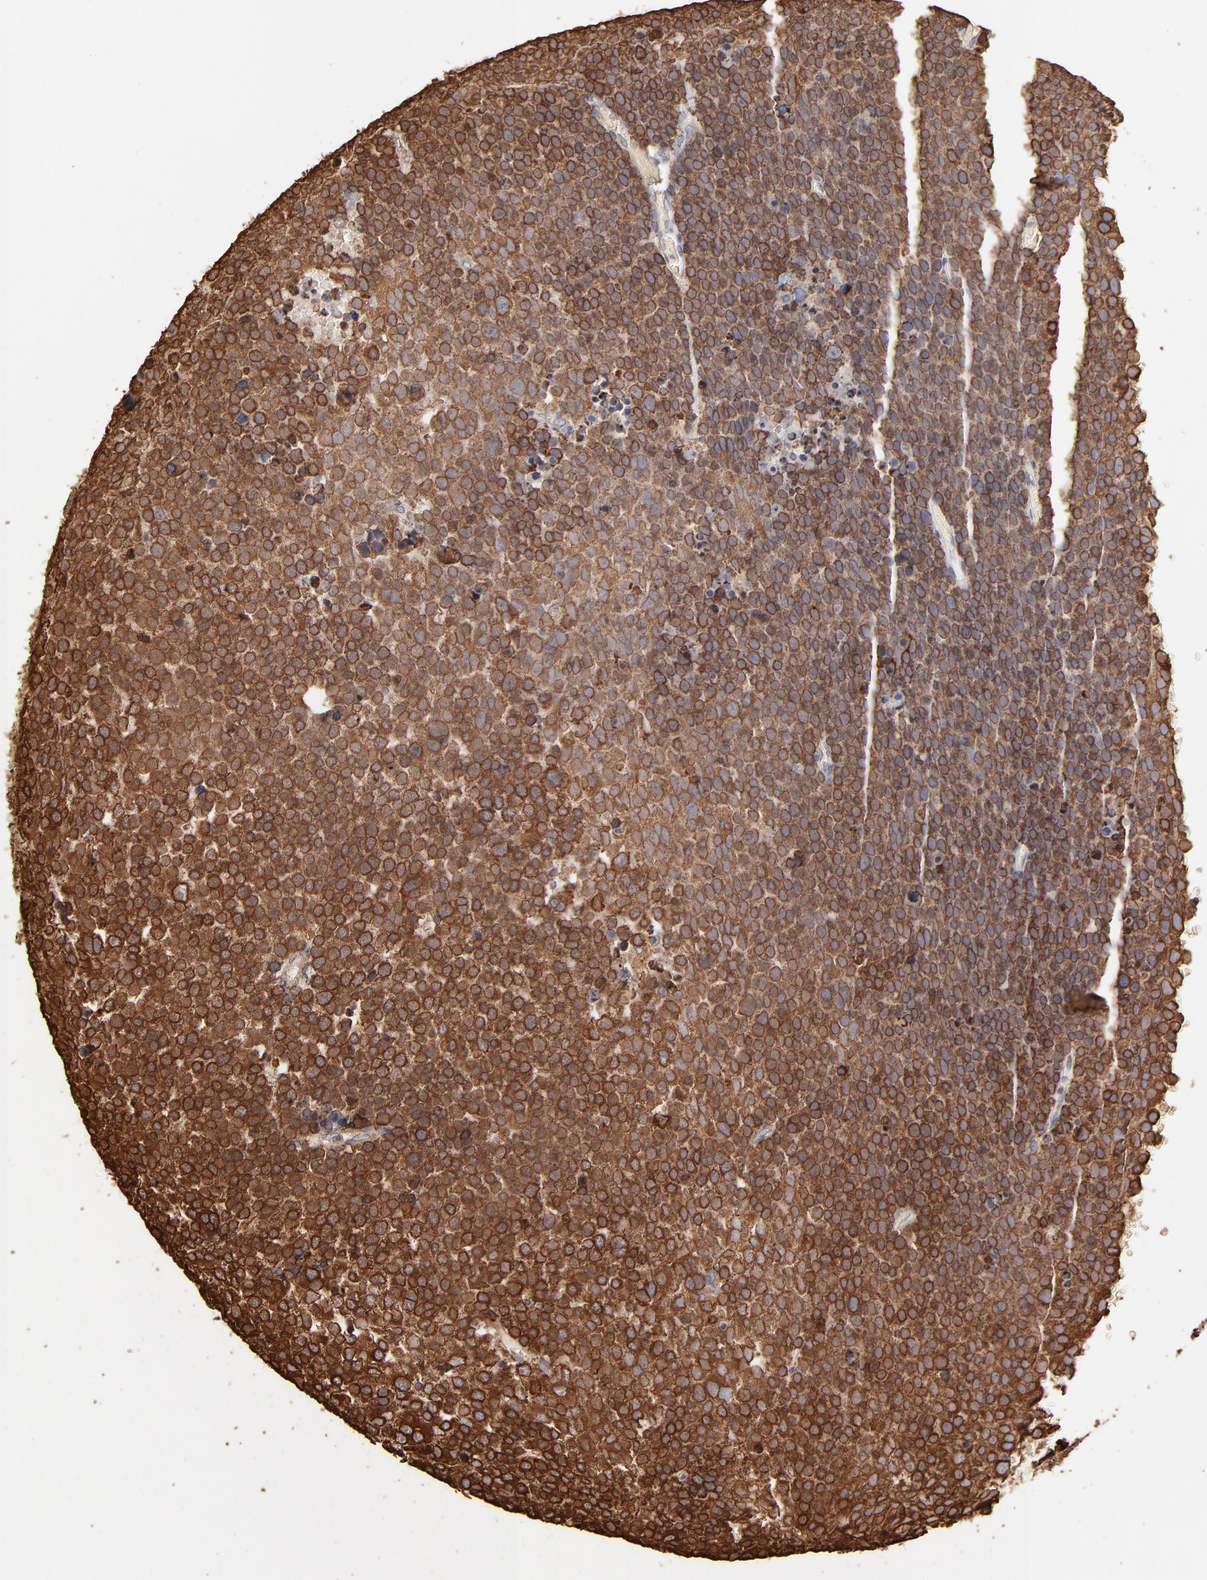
{"staining": {"intensity": "moderate", "quantity": ">75%", "location": "cytoplasmic/membranous"}, "tissue": "testis cancer", "cell_type": "Tumor cells", "image_type": "cancer", "snomed": [{"axis": "morphology", "description": "Seminoma, NOS"}, {"axis": "topography", "description": "Testis"}], "caption": "This is a photomicrograph of IHC staining of testis seminoma, which shows moderate staining in the cytoplasmic/membranous of tumor cells.", "gene": "PDIA3", "patient": {"sex": "male", "age": 71}}